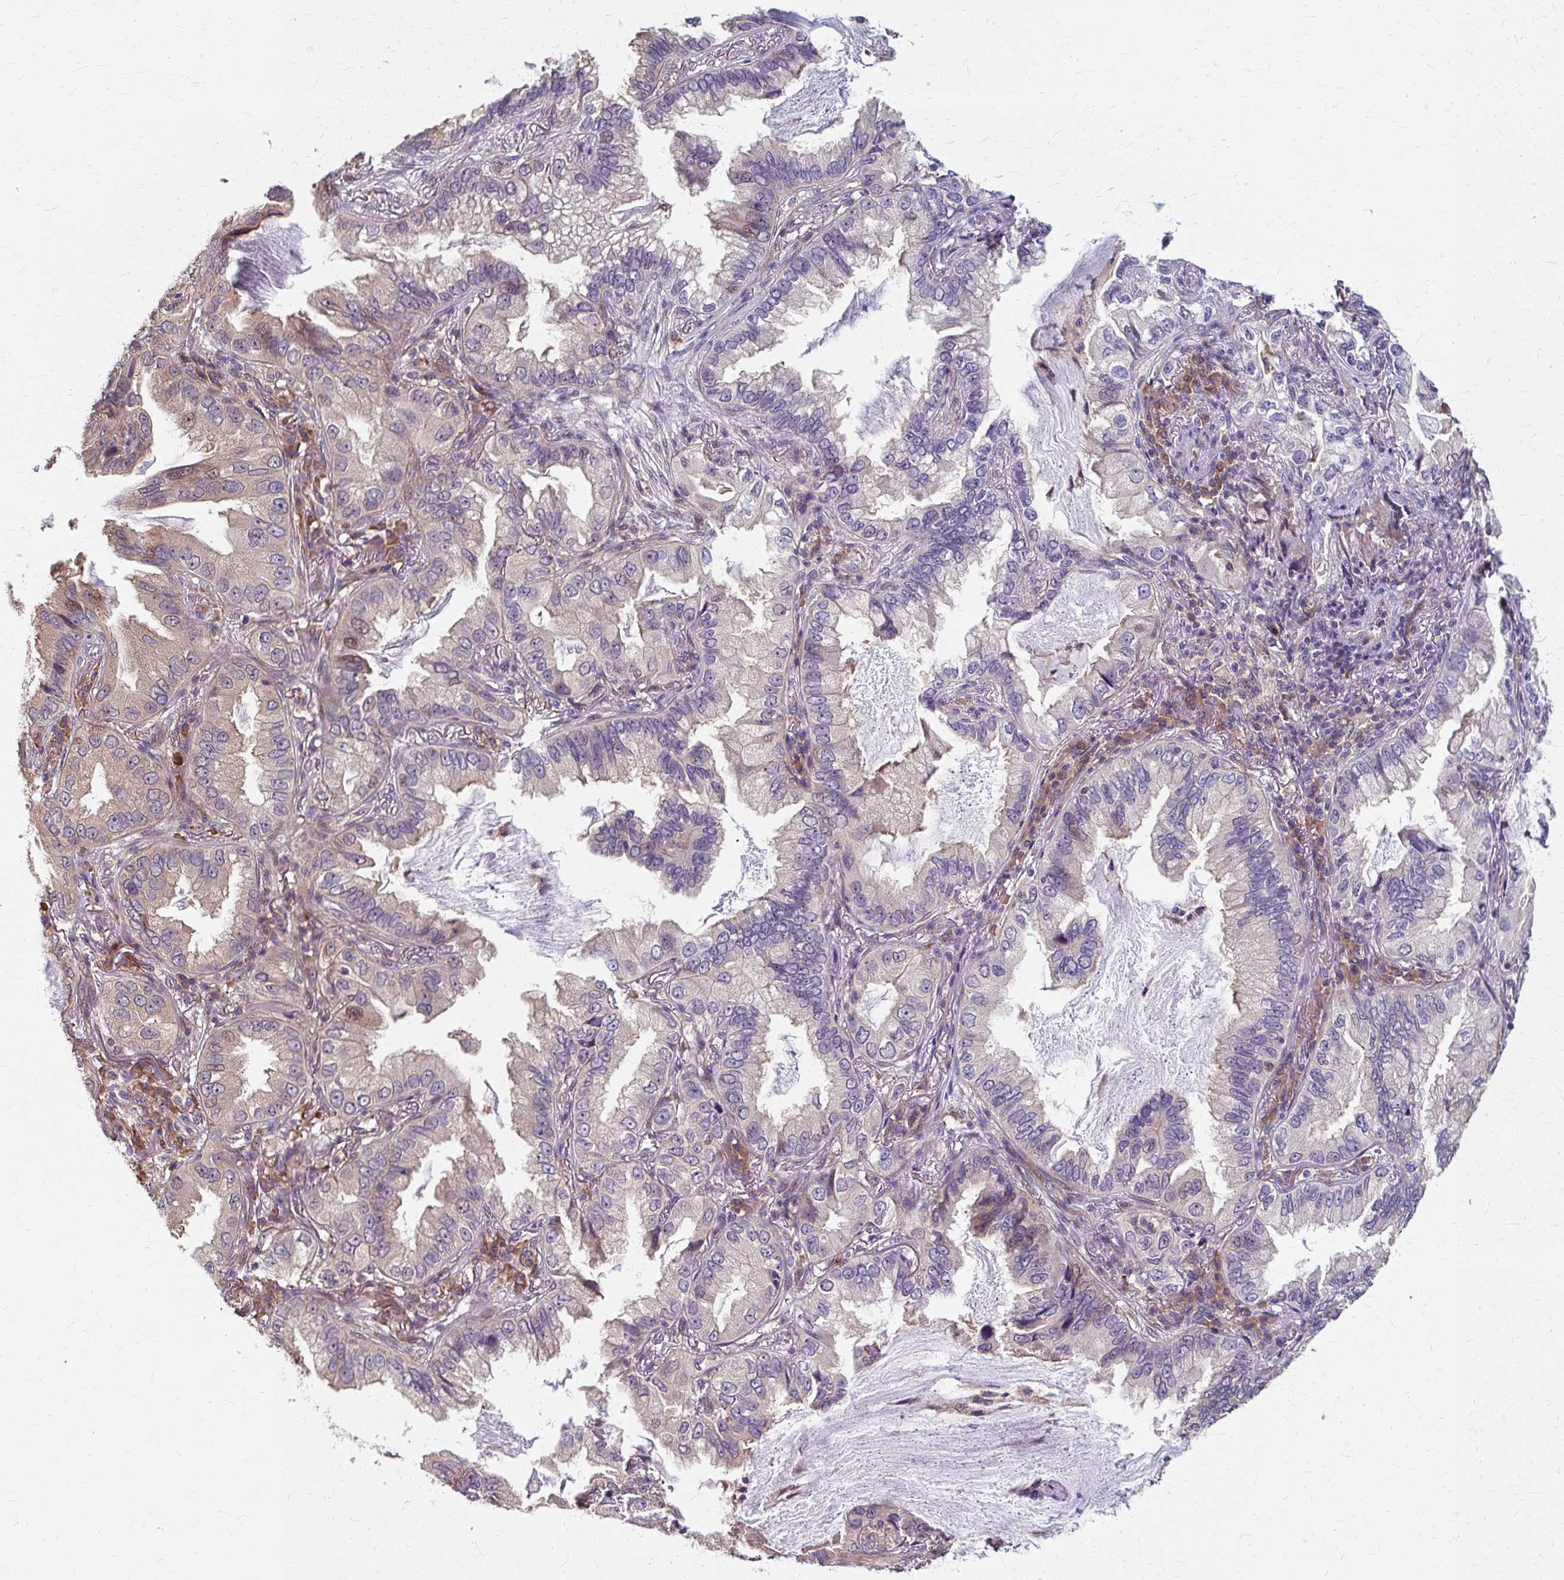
{"staining": {"intensity": "negative", "quantity": "none", "location": "none"}, "tissue": "lung cancer", "cell_type": "Tumor cells", "image_type": "cancer", "snomed": [{"axis": "morphology", "description": "Adenocarcinoma, NOS"}, {"axis": "topography", "description": "Lung"}], "caption": "The photomicrograph shows no staining of tumor cells in lung adenocarcinoma.", "gene": "ZNF555", "patient": {"sex": "female", "age": 69}}